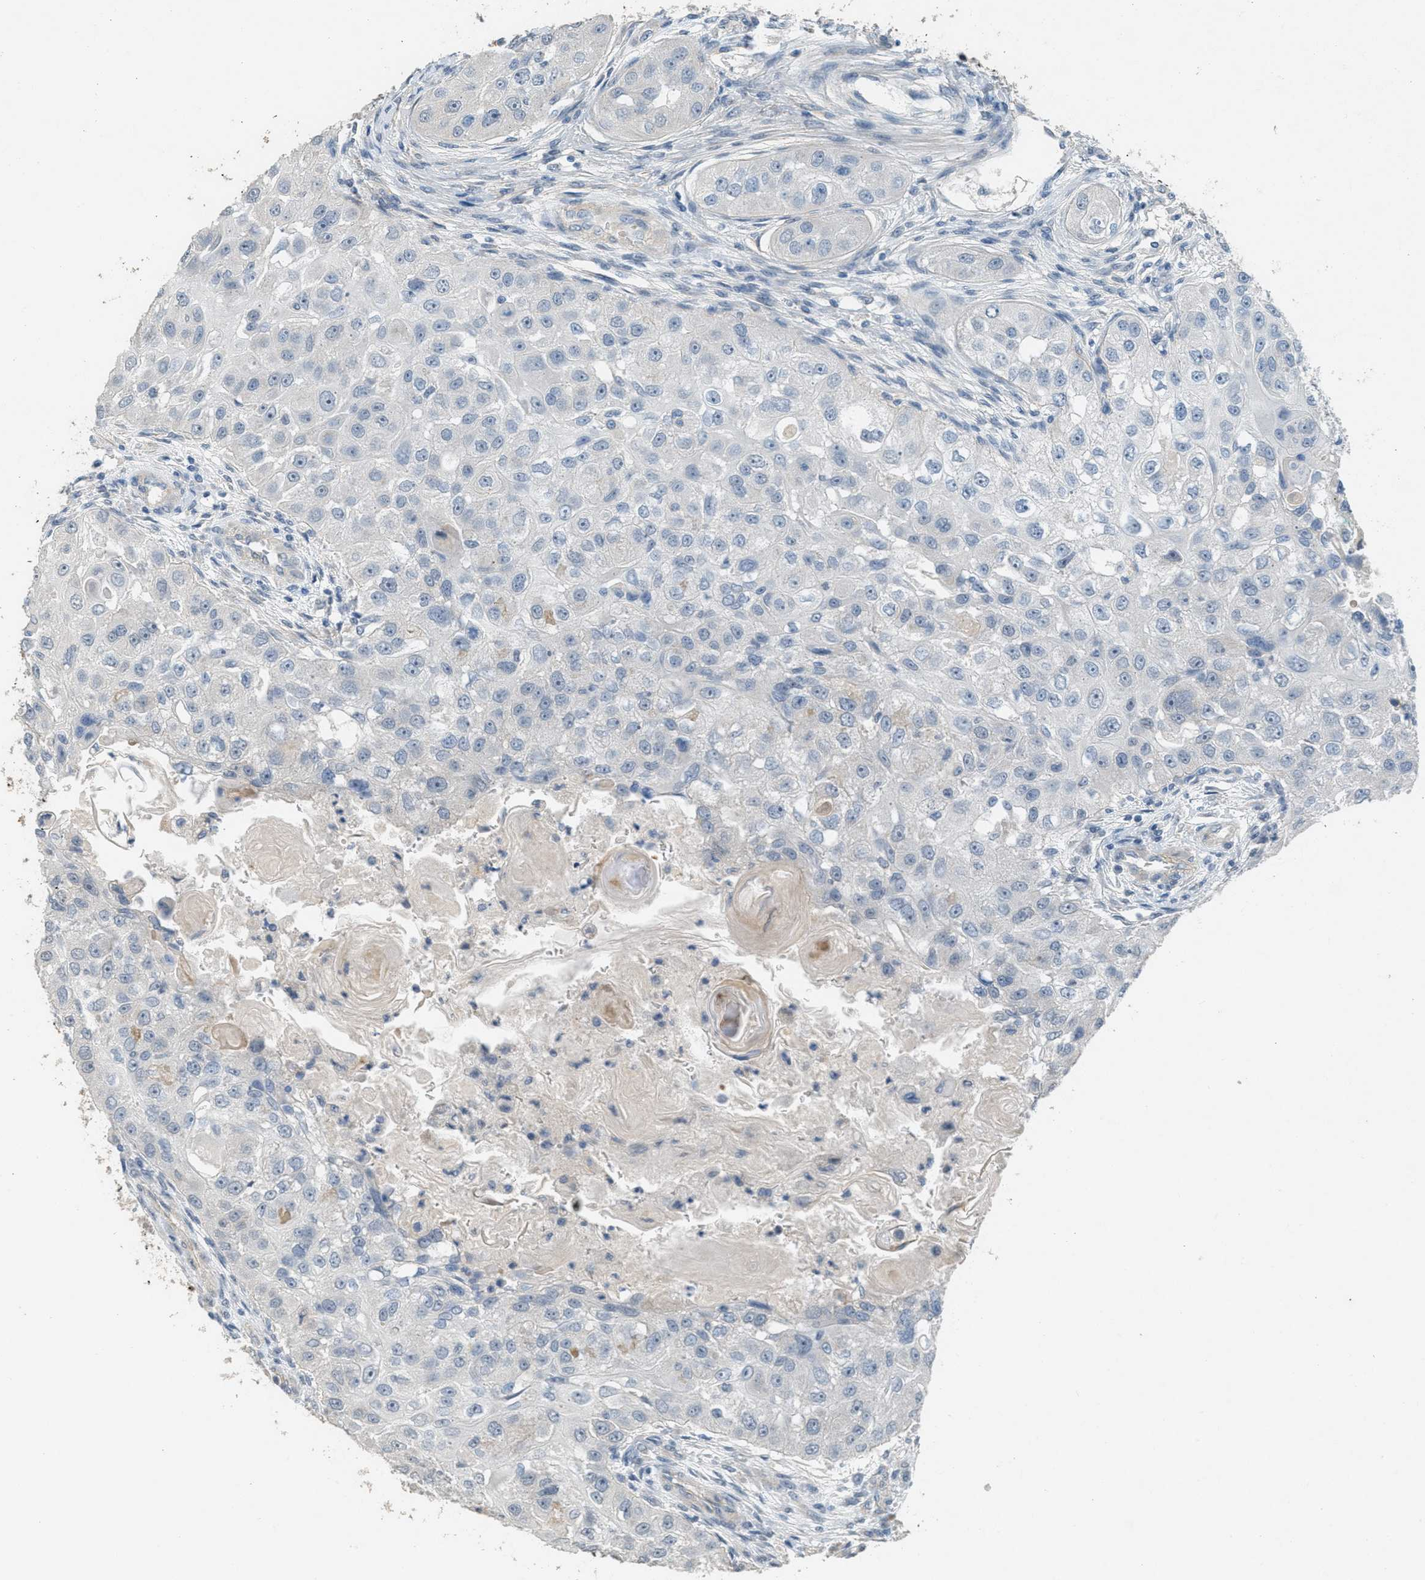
{"staining": {"intensity": "negative", "quantity": "none", "location": "none"}, "tissue": "head and neck cancer", "cell_type": "Tumor cells", "image_type": "cancer", "snomed": [{"axis": "morphology", "description": "Normal tissue, NOS"}, {"axis": "morphology", "description": "Squamous cell carcinoma, NOS"}, {"axis": "topography", "description": "Skeletal muscle"}, {"axis": "topography", "description": "Head-Neck"}], "caption": "Immunohistochemical staining of squamous cell carcinoma (head and neck) shows no significant expression in tumor cells.", "gene": "MRS2", "patient": {"sex": "male", "age": 51}}